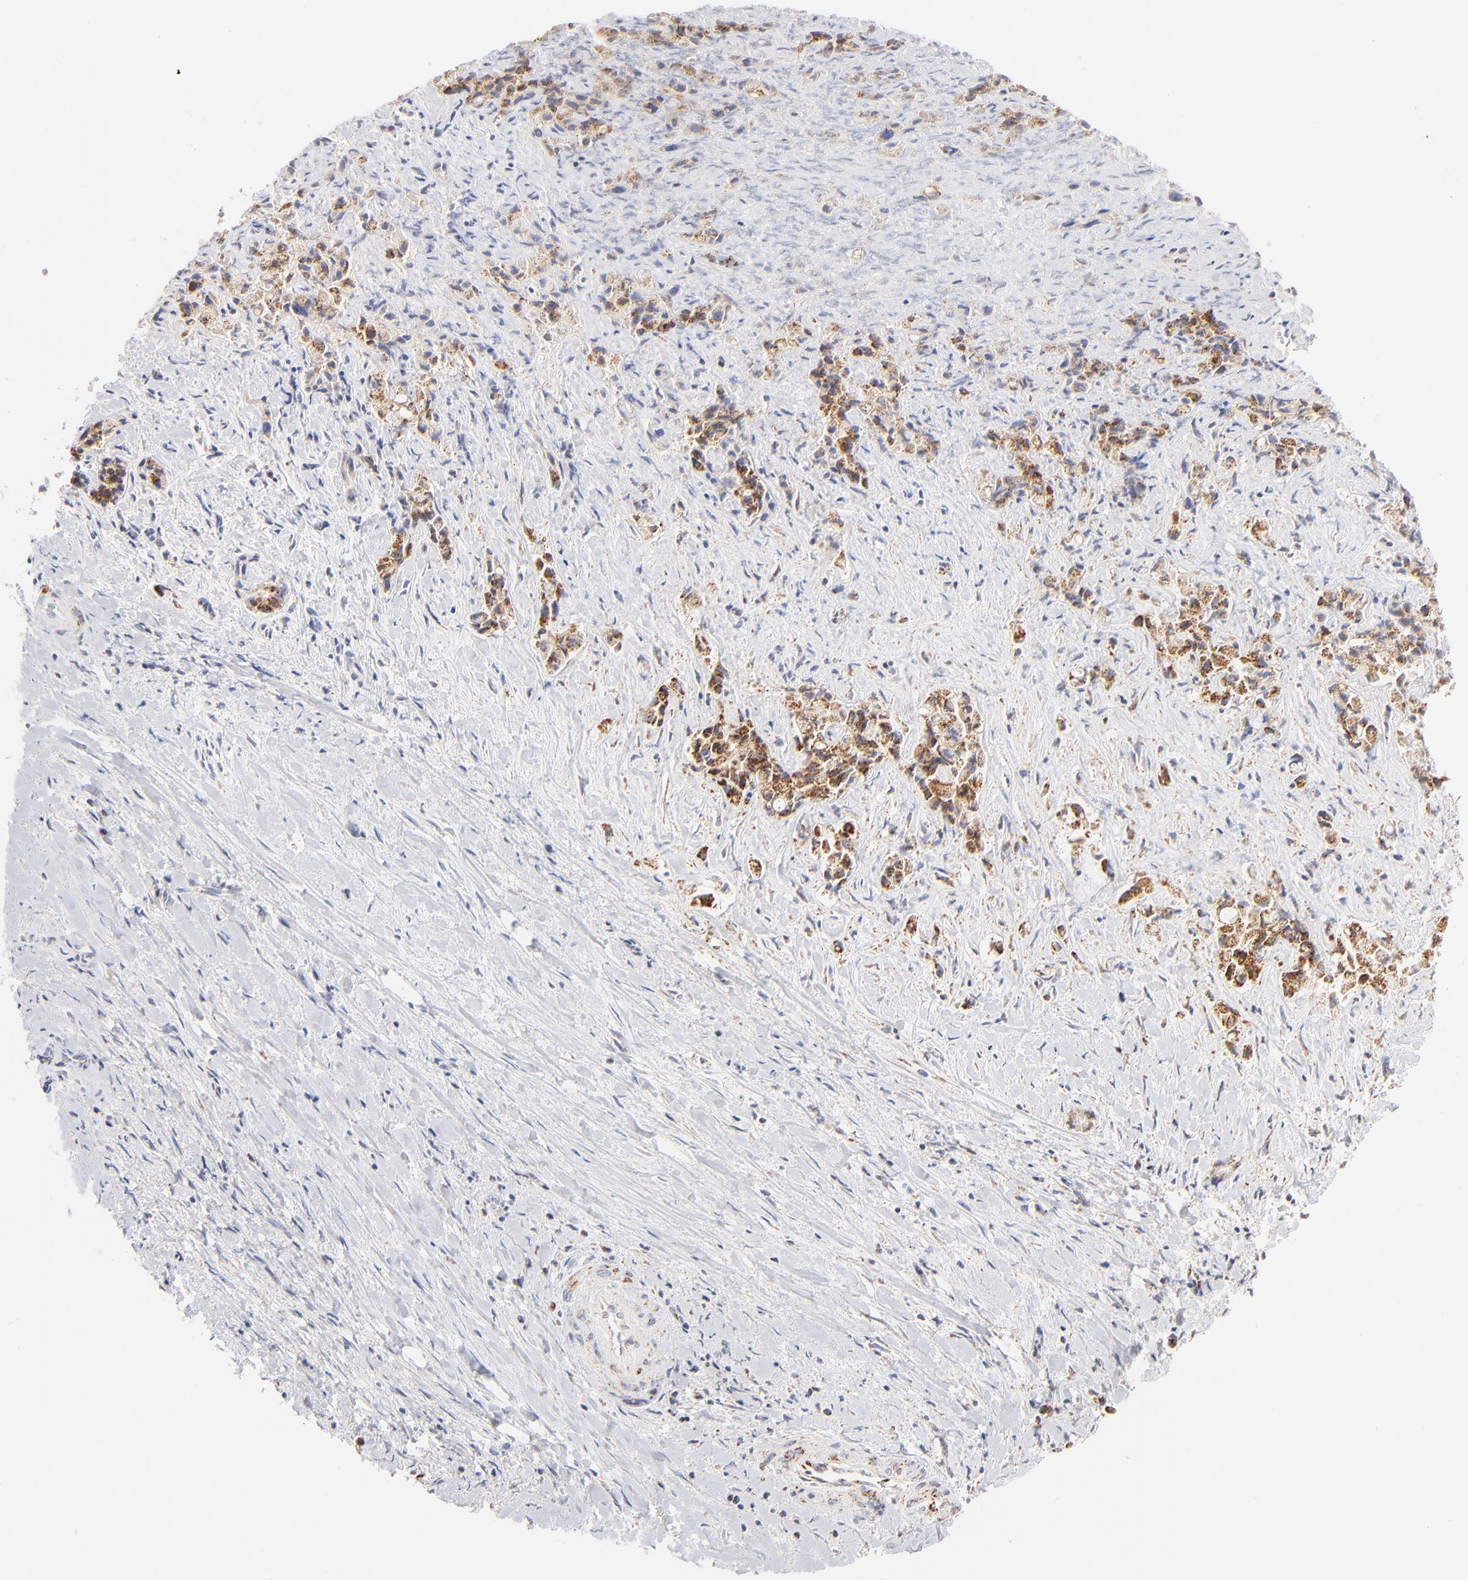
{"staining": {"intensity": "moderate", "quantity": ">75%", "location": "cytoplasmic/membranous"}, "tissue": "liver cancer", "cell_type": "Tumor cells", "image_type": "cancer", "snomed": [{"axis": "morphology", "description": "Cholangiocarcinoma"}, {"axis": "topography", "description": "Liver"}], "caption": "Human liver cancer stained with a brown dye displays moderate cytoplasmic/membranous positive expression in approximately >75% of tumor cells.", "gene": "DLAT", "patient": {"sex": "male", "age": 57}}